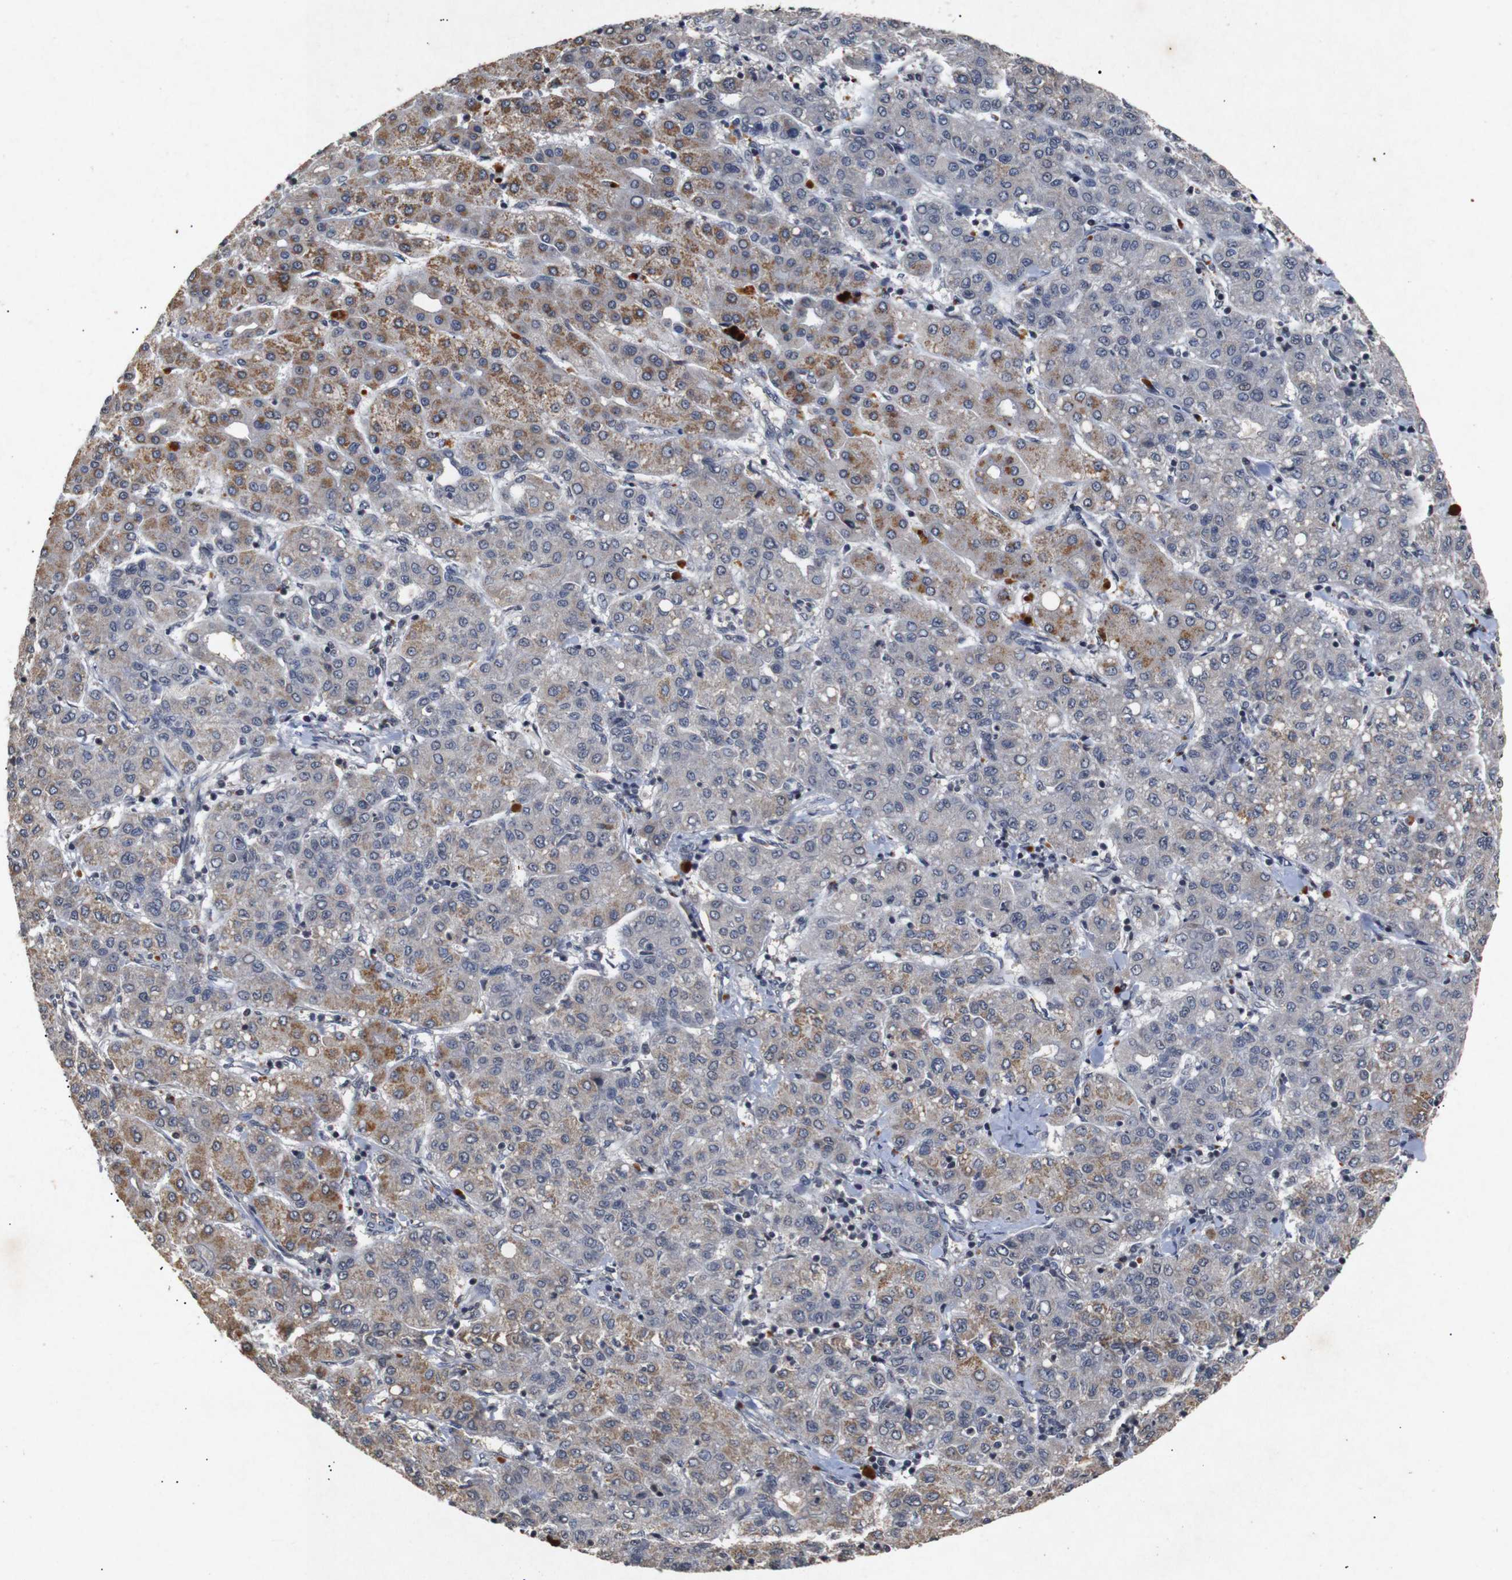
{"staining": {"intensity": "moderate", "quantity": "25%-75%", "location": "cytoplasmic/membranous"}, "tissue": "liver cancer", "cell_type": "Tumor cells", "image_type": "cancer", "snomed": [{"axis": "morphology", "description": "Carcinoma, Hepatocellular, NOS"}, {"axis": "topography", "description": "Liver"}], "caption": "The image displays a brown stain indicating the presence of a protein in the cytoplasmic/membranous of tumor cells in liver hepatocellular carcinoma.", "gene": "PARN", "patient": {"sex": "male", "age": 65}}